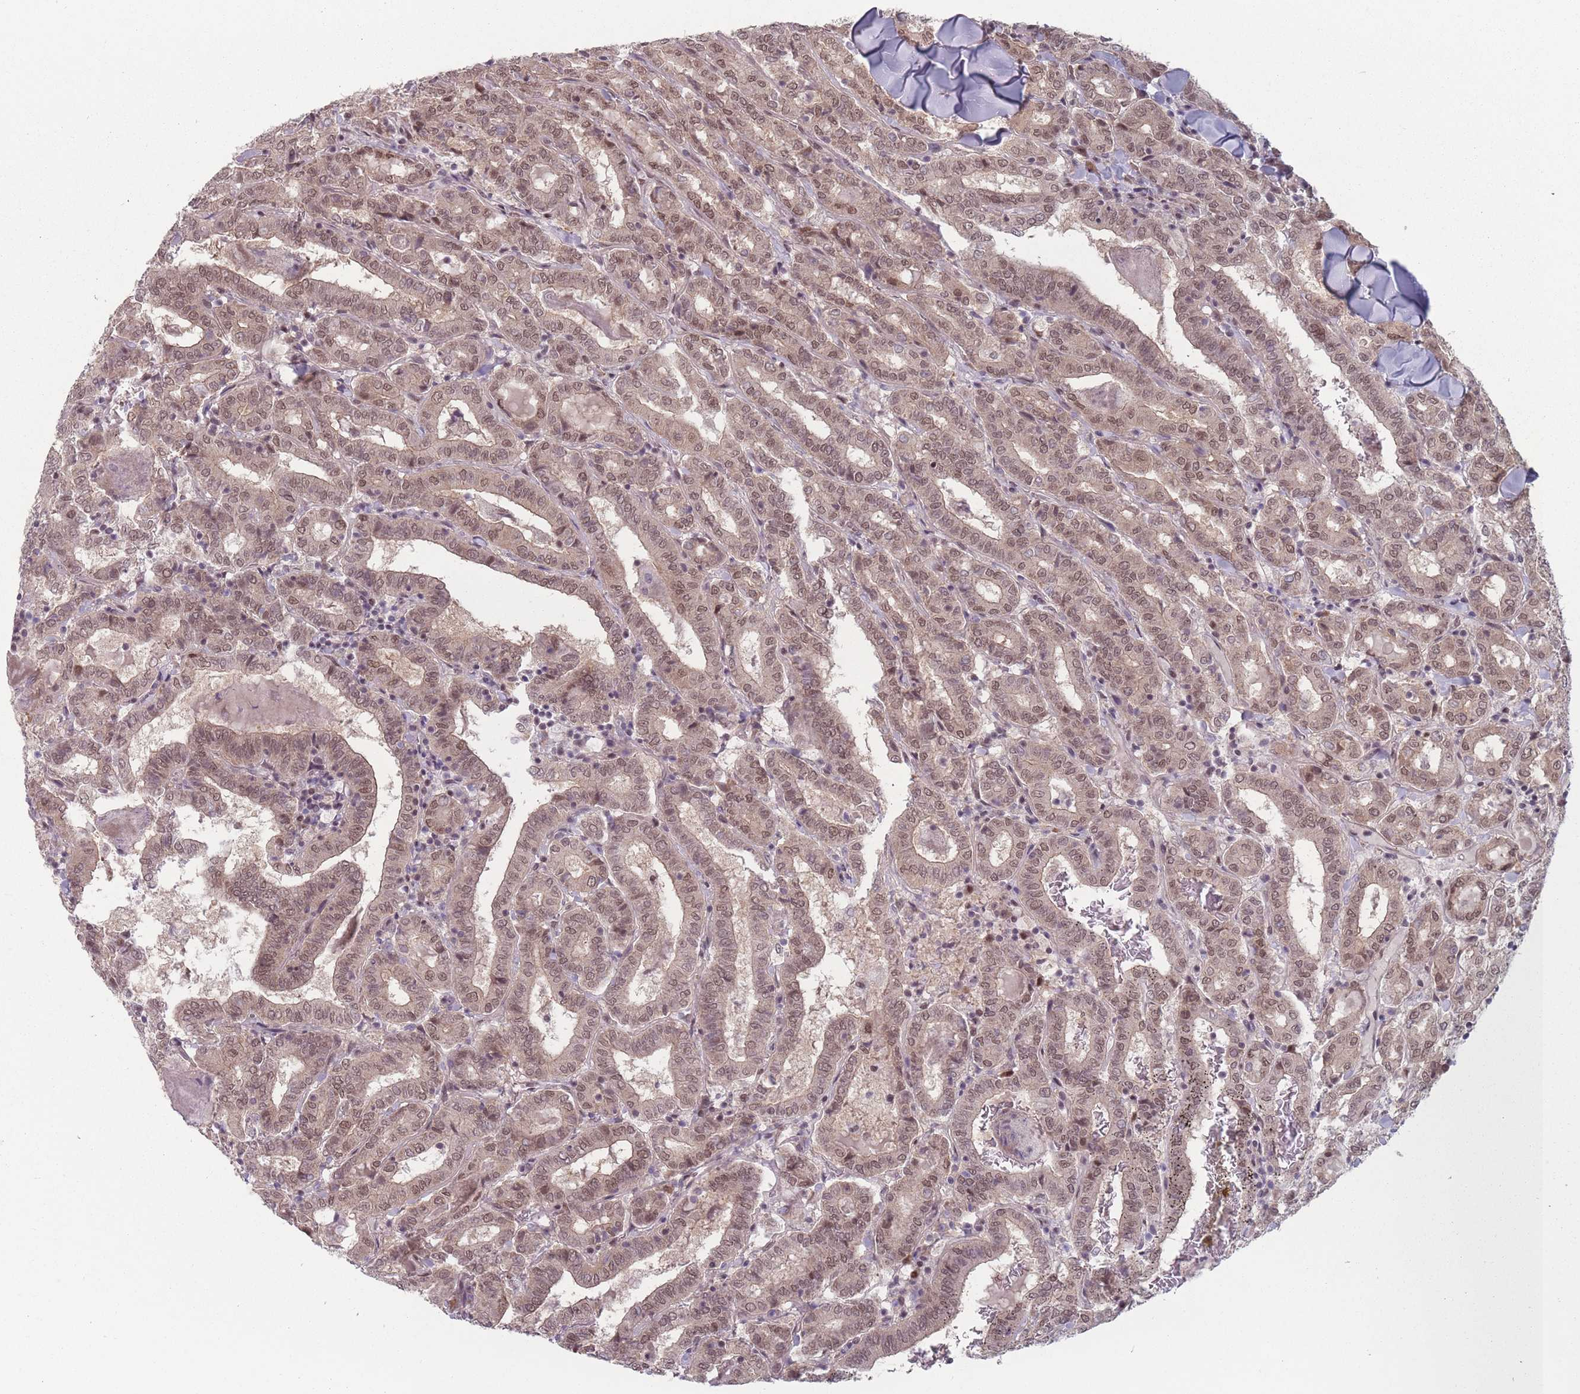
{"staining": {"intensity": "moderate", "quantity": ">75%", "location": "nuclear"}, "tissue": "thyroid cancer", "cell_type": "Tumor cells", "image_type": "cancer", "snomed": [{"axis": "morphology", "description": "Papillary adenocarcinoma, NOS"}, {"axis": "topography", "description": "Thyroid gland"}], "caption": "A photomicrograph of thyroid papillary adenocarcinoma stained for a protein exhibits moderate nuclear brown staining in tumor cells. (Stains: DAB (3,3'-diaminobenzidine) in brown, nuclei in blue, Microscopy: brightfield microscopy at high magnification).", "gene": "SH3BGRL2", "patient": {"sex": "female", "age": 72}}